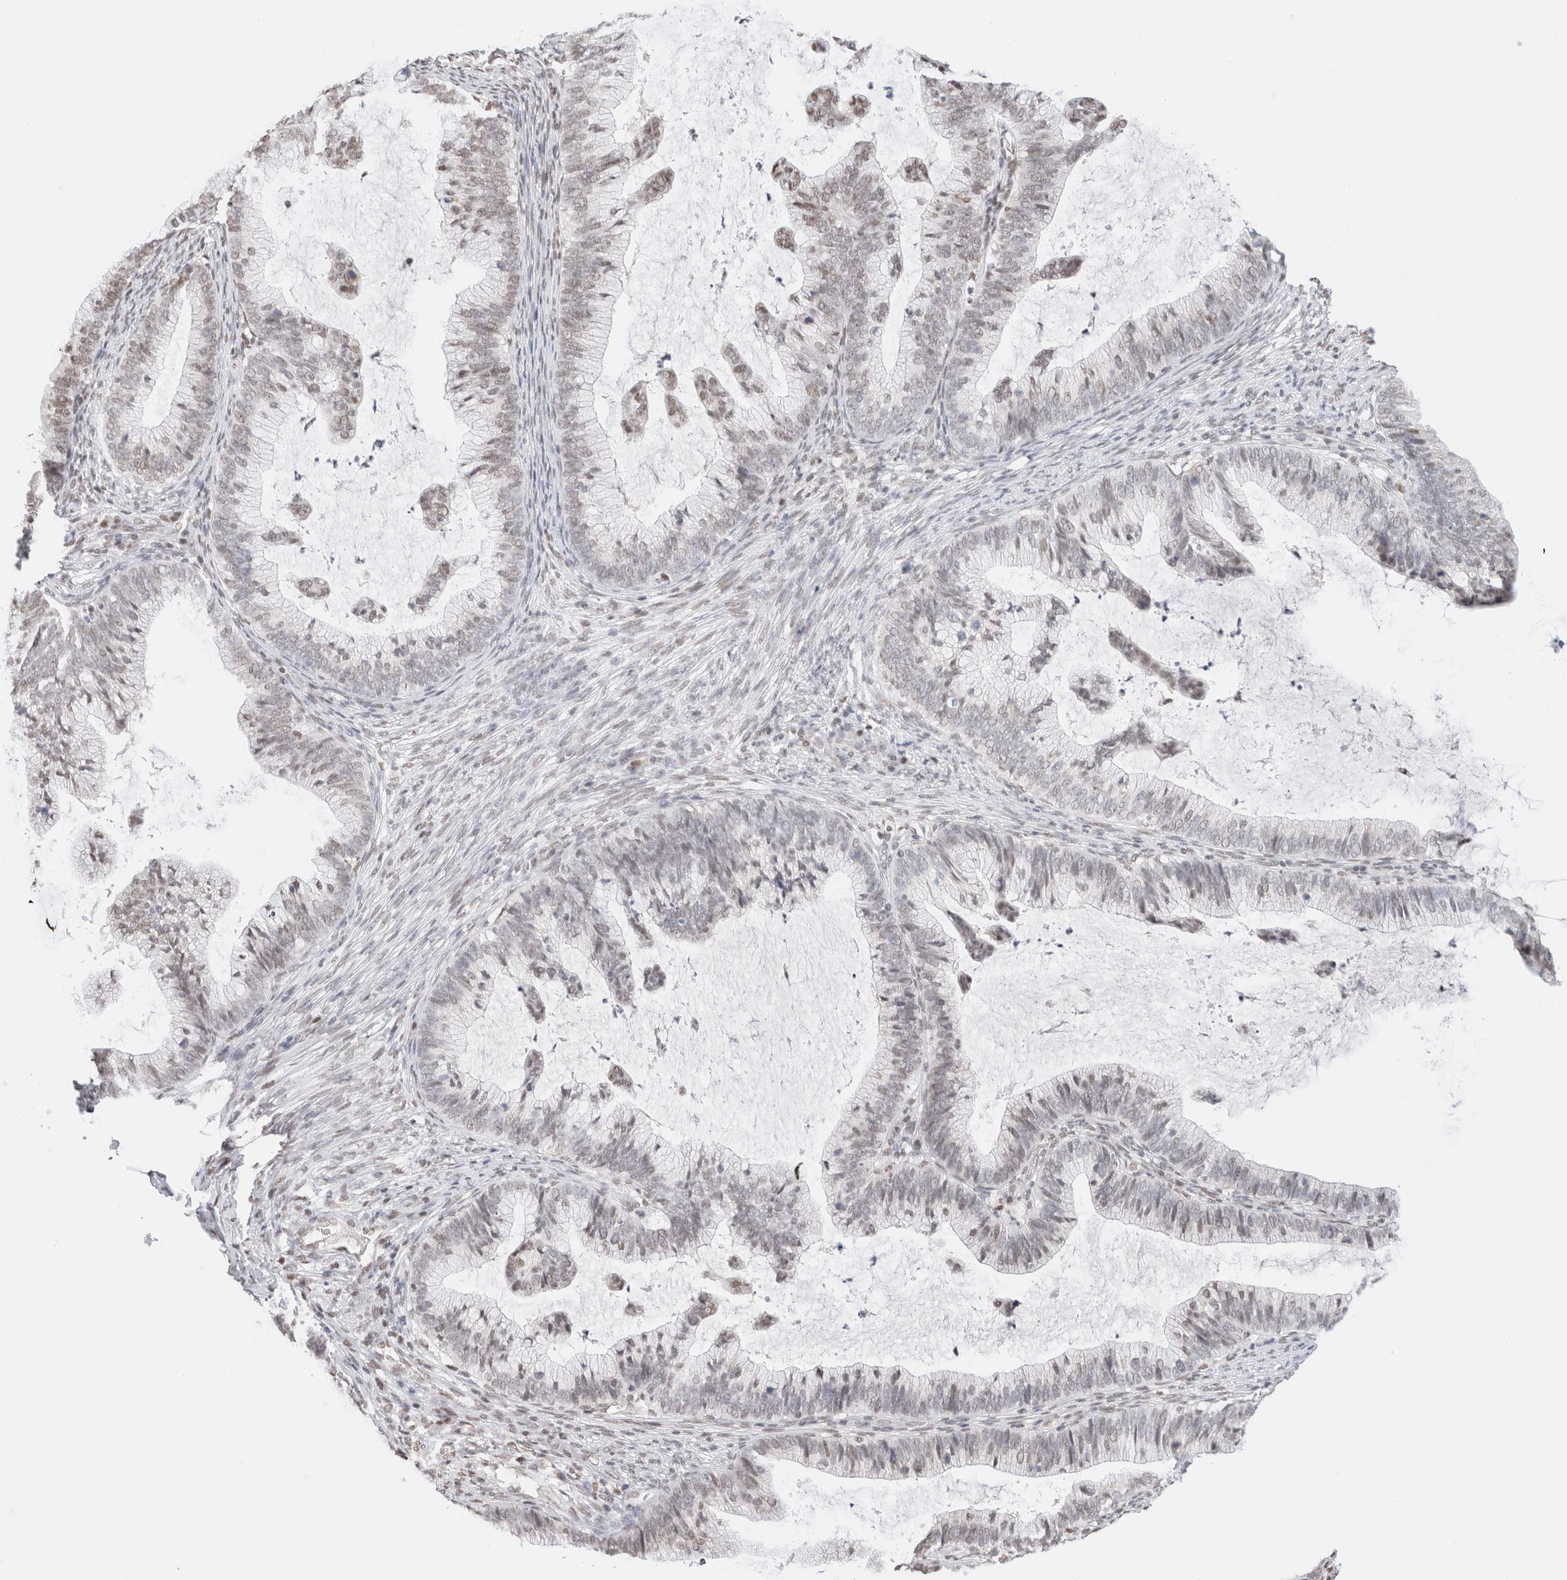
{"staining": {"intensity": "weak", "quantity": "25%-75%", "location": "nuclear"}, "tissue": "cervical cancer", "cell_type": "Tumor cells", "image_type": "cancer", "snomed": [{"axis": "morphology", "description": "Adenocarcinoma, NOS"}, {"axis": "topography", "description": "Cervix"}], "caption": "Human cervical cancer (adenocarcinoma) stained with a brown dye displays weak nuclear positive expression in approximately 25%-75% of tumor cells.", "gene": "SUPT3H", "patient": {"sex": "female", "age": 36}}